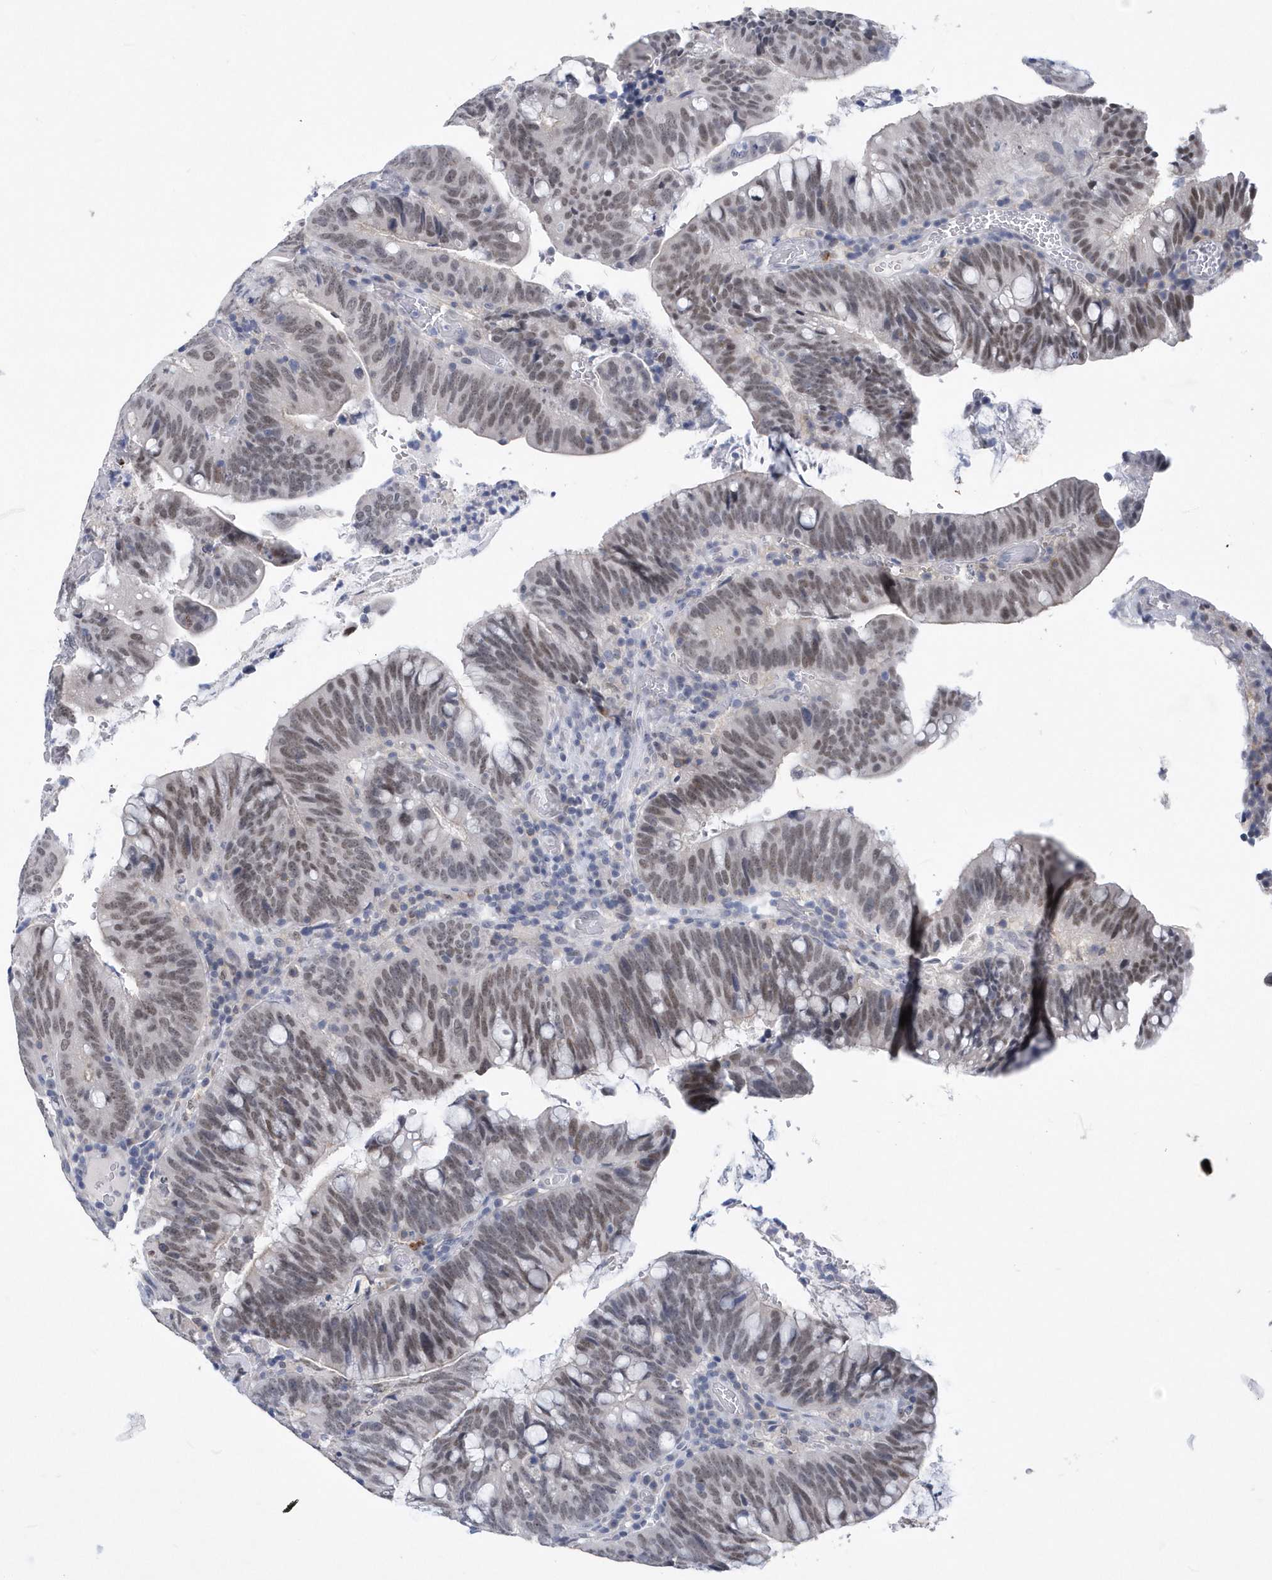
{"staining": {"intensity": "weak", "quantity": ">75%", "location": "nuclear"}, "tissue": "colorectal cancer", "cell_type": "Tumor cells", "image_type": "cancer", "snomed": [{"axis": "morphology", "description": "Adenocarcinoma, NOS"}, {"axis": "topography", "description": "Colon"}], "caption": "This image displays immunohistochemistry (IHC) staining of colorectal cancer (adenocarcinoma), with low weak nuclear positivity in approximately >75% of tumor cells.", "gene": "SRGAP3", "patient": {"sex": "female", "age": 66}}